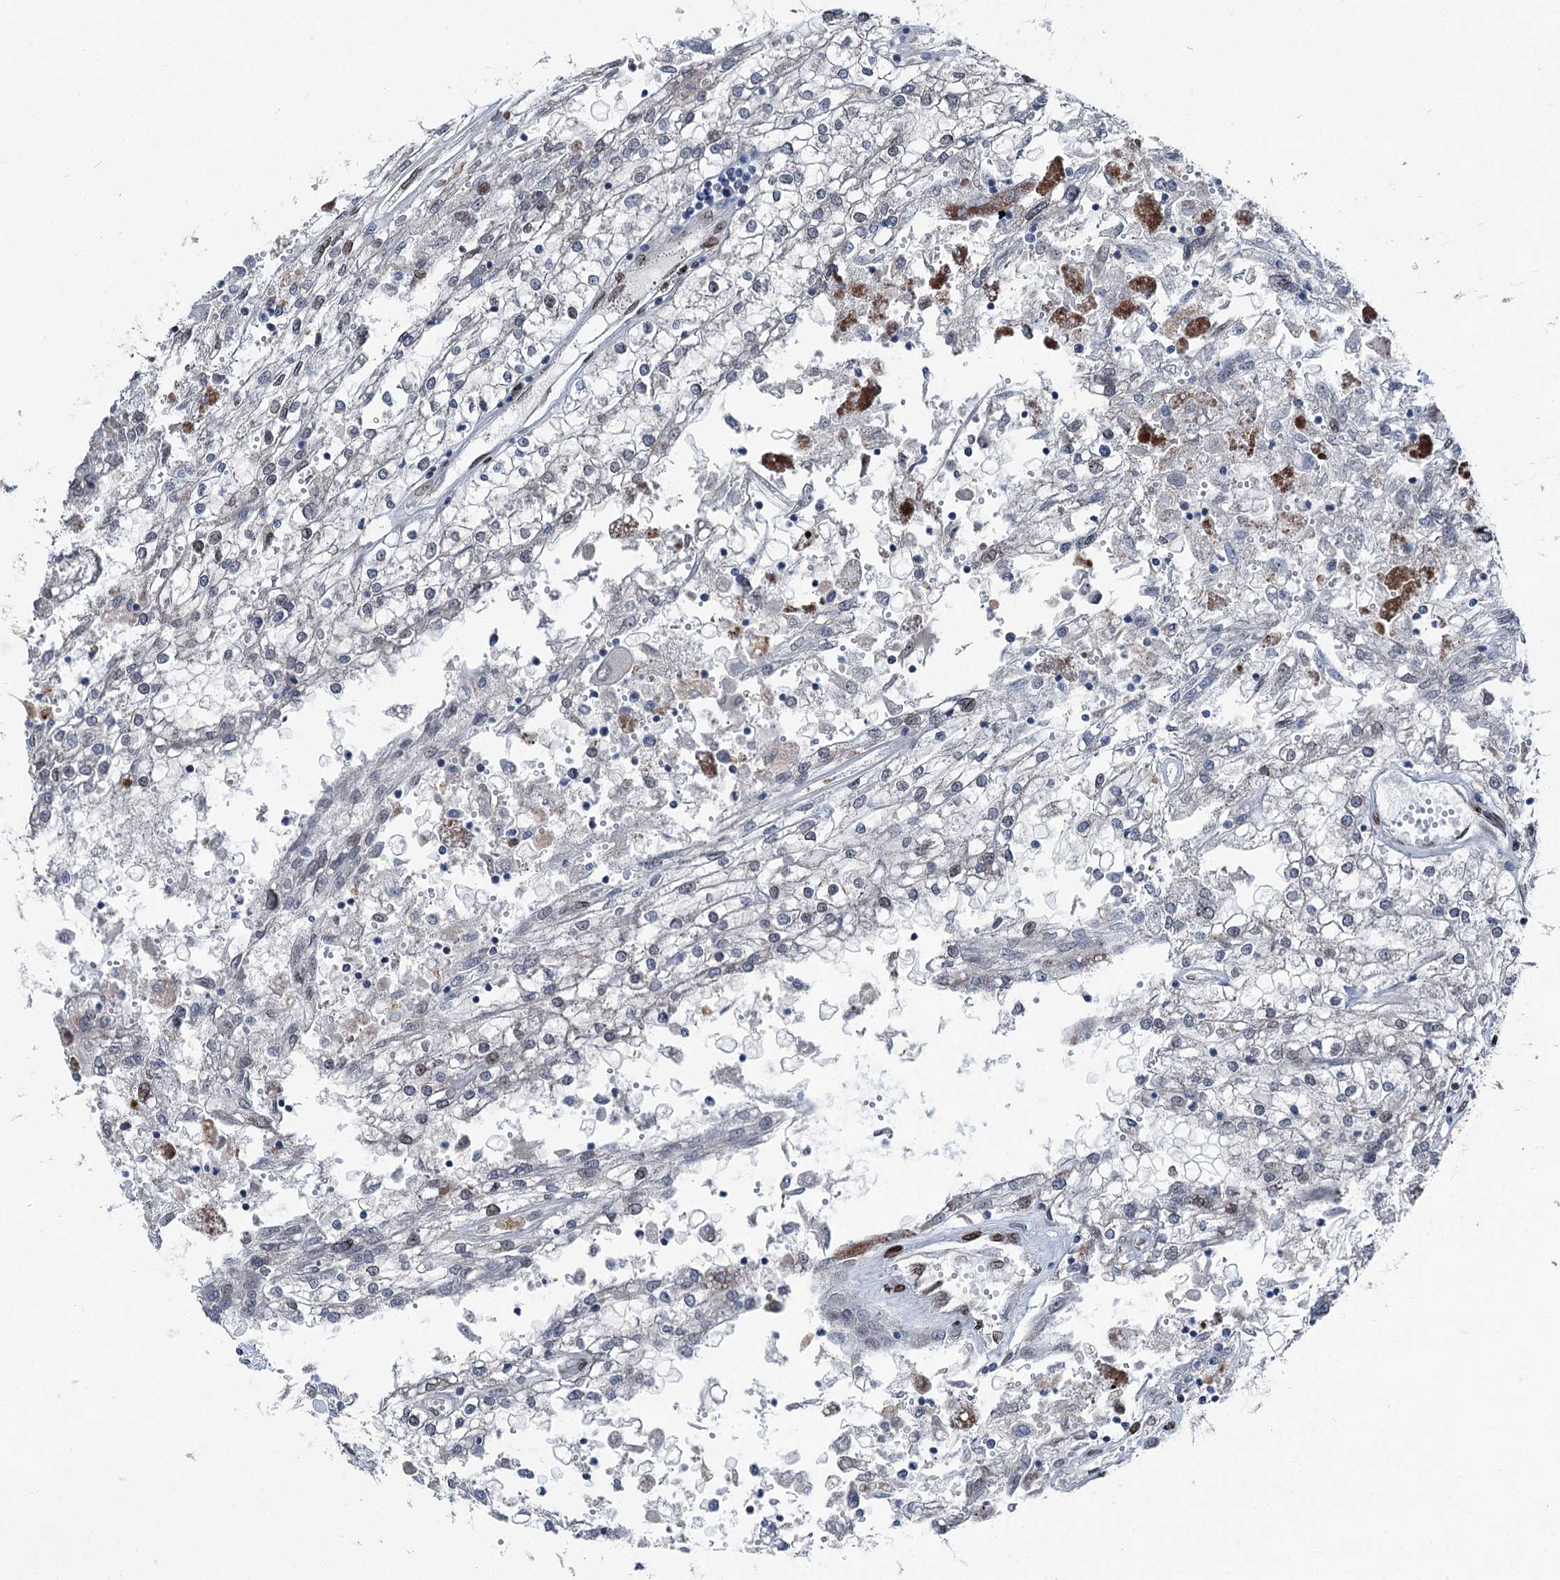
{"staining": {"intensity": "negative", "quantity": "none", "location": "none"}, "tissue": "renal cancer", "cell_type": "Tumor cells", "image_type": "cancer", "snomed": [{"axis": "morphology", "description": "Adenocarcinoma, NOS"}, {"axis": "topography", "description": "Kidney"}], "caption": "Tumor cells show no significant protein positivity in renal adenocarcinoma. (DAB (3,3'-diaminobenzidine) immunohistochemistry (IHC) with hematoxylin counter stain).", "gene": "MRPL14", "patient": {"sex": "female", "age": 52}}